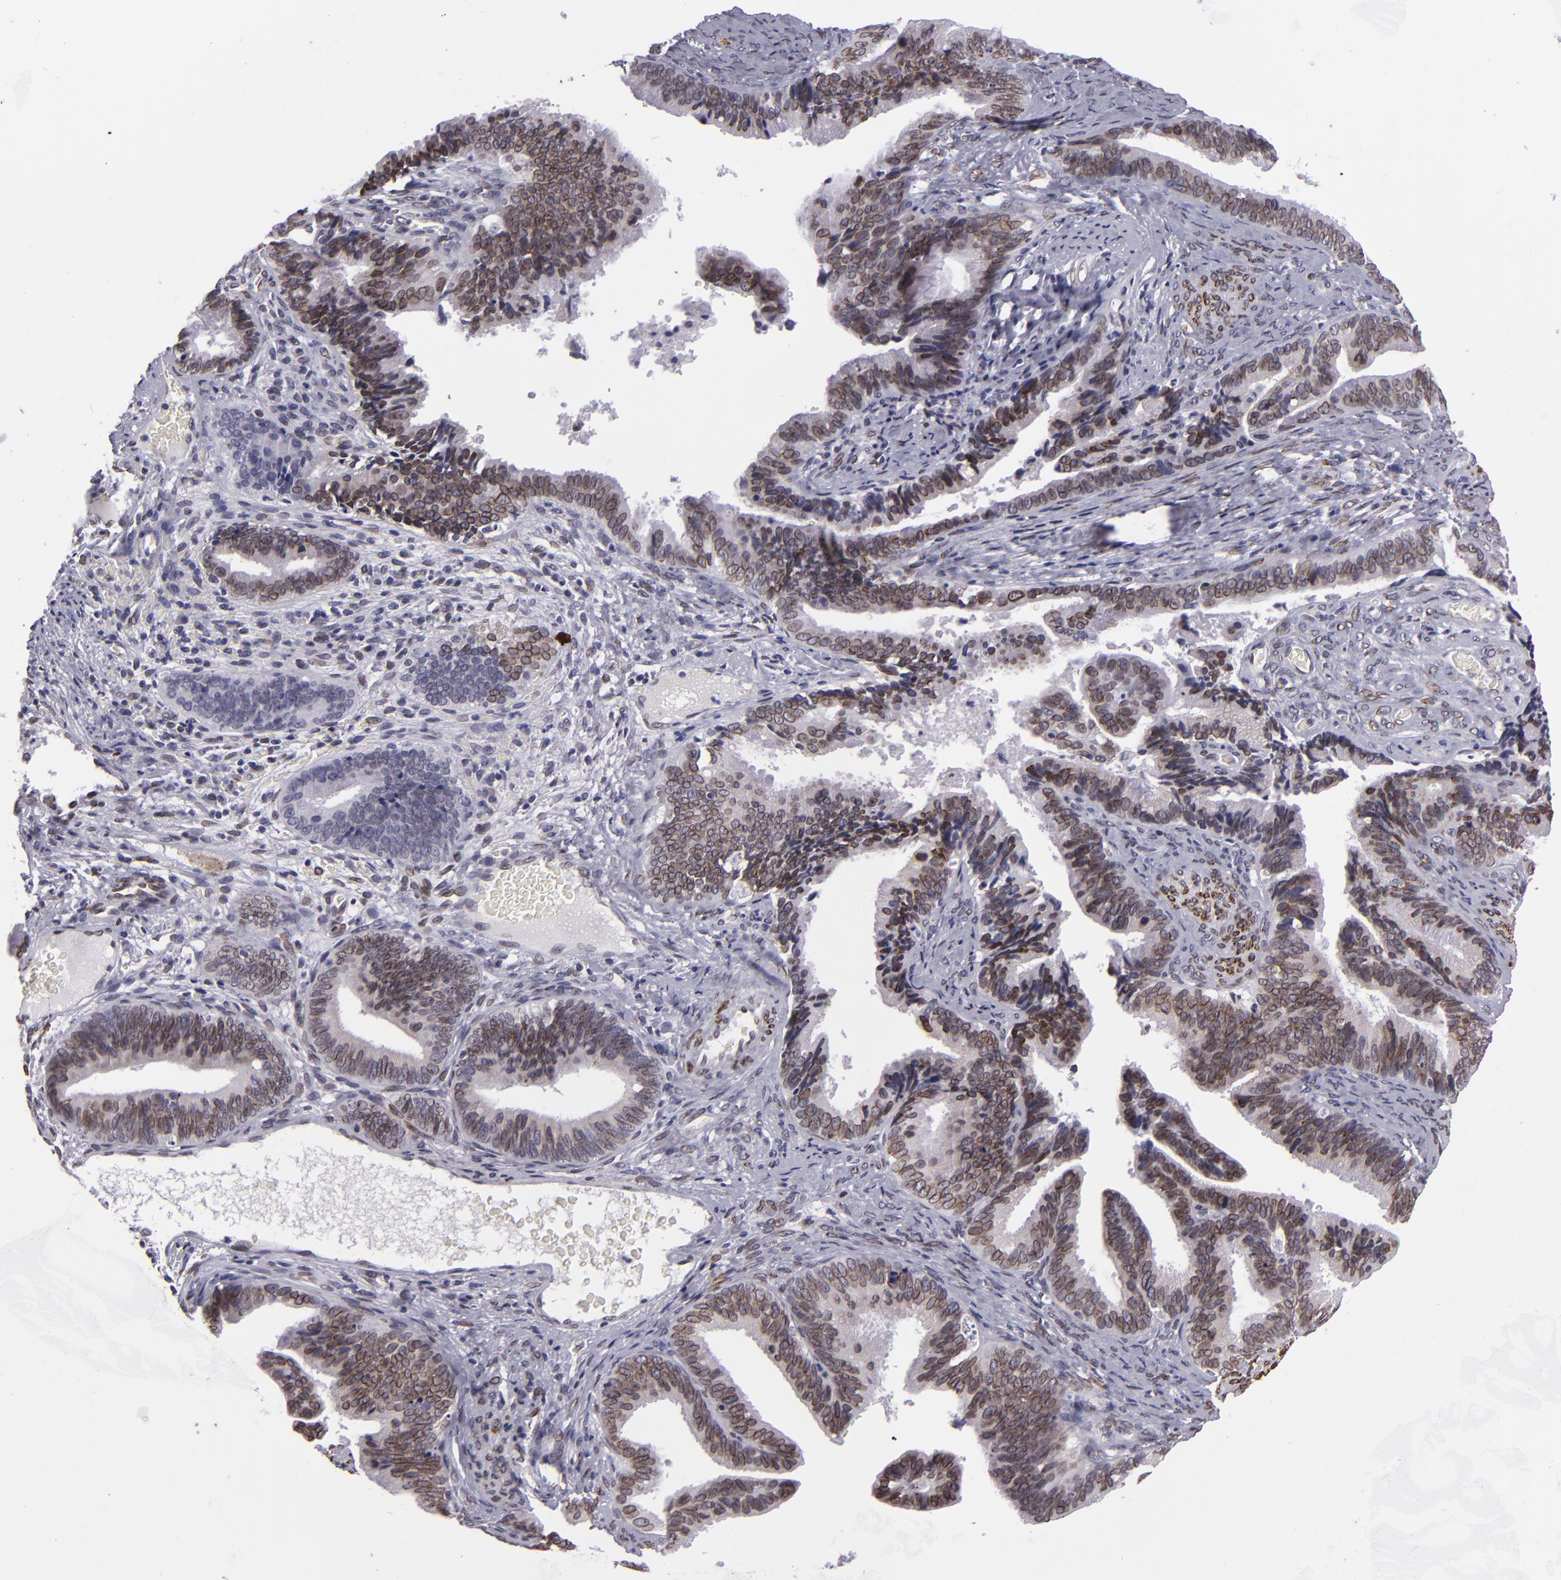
{"staining": {"intensity": "moderate", "quantity": ">75%", "location": "nuclear"}, "tissue": "cervical cancer", "cell_type": "Tumor cells", "image_type": "cancer", "snomed": [{"axis": "morphology", "description": "Adenocarcinoma, NOS"}, {"axis": "topography", "description": "Cervix"}], "caption": "This micrograph reveals cervical adenocarcinoma stained with IHC to label a protein in brown. The nuclear of tumor cells show moderate positivity for the protein. Nuclei are counter-stained blue.", "gene": "EMD", "patient": {"sex": "female", "age": 47}}